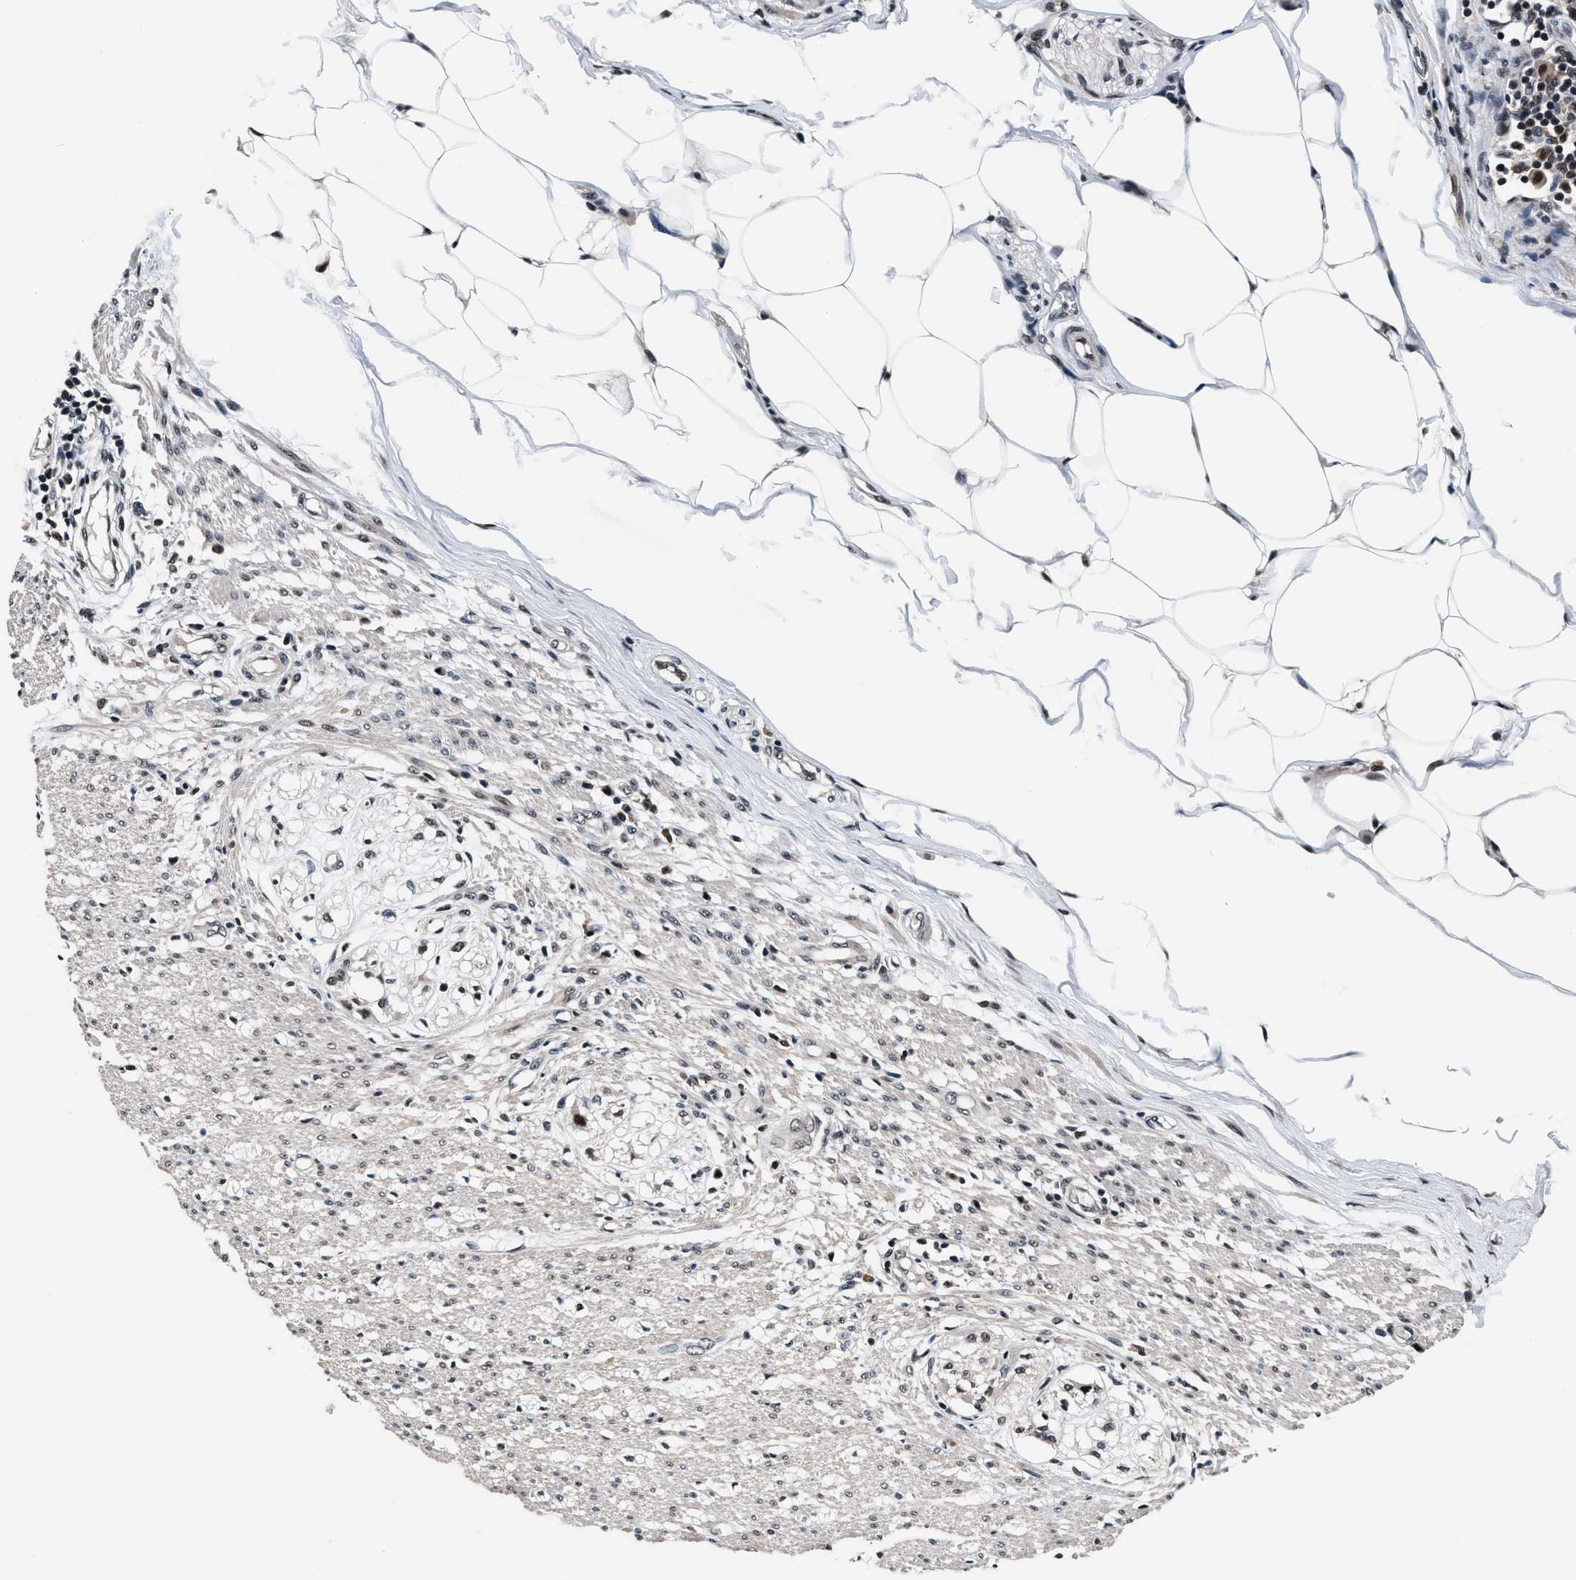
{"staining": {"intensity": "moderate", "quantity": "<25%", "location": "cytoplasmic/membranous"}, "tissue": "smooth muscle", "cell_type": "Smooth muscle cells", "image_type": "normal", "snomed": [{"axis": "morphology", "description": "Normal tissue, NOS"}, {"axis": "morphology", "description": "Adenocarcinoma, NOS"}, {"axis": "topography", "description": "Colon"}, {"axis": "topography", "description": "Peripheral nerve tissue"}], "caption": "Immunohistochemical staining of normal smooth muscle displays low levels of moderate cytoplasmic/membranous expression in about <25% of smooth muscle cells. The protein of interest is shown in brown color, while the nuclei are stained blue.", "gene": "USP16", "patient": {"sex": "male", "age": 14}}